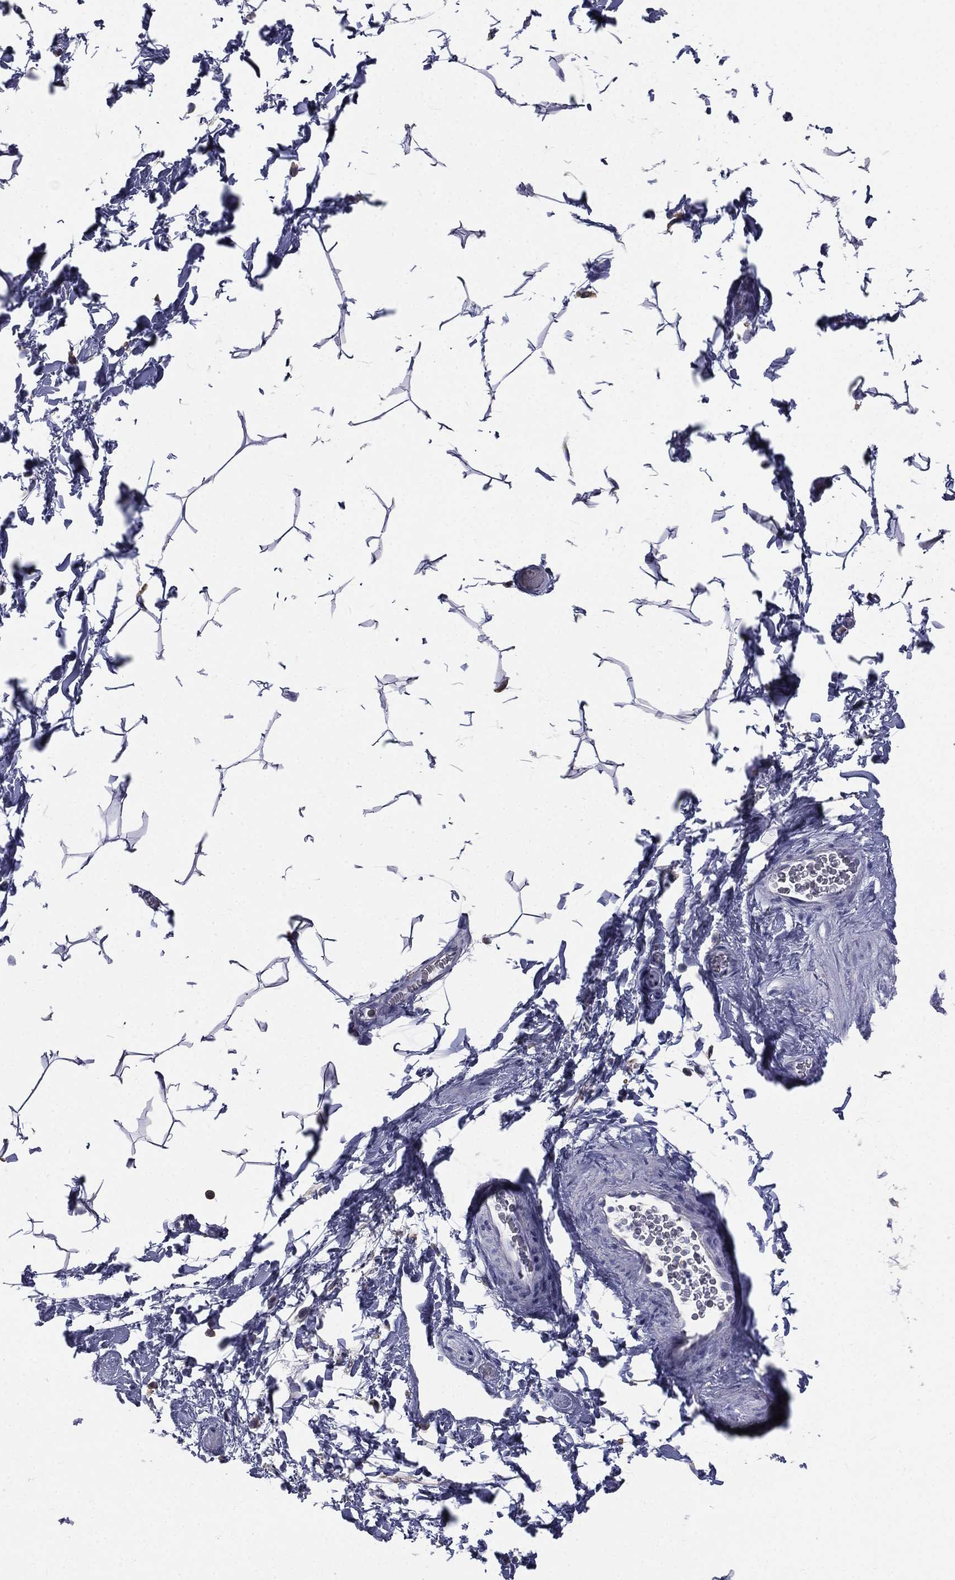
{"staining": {"intensity": "negative", "quantity": "none", "location": "none"}, "tissue": "adipose tissue", "cell_type": "Adipocytes", "image_type": "normal", "snomed": [{"axis": "morphology", "description": "Normal tissue, NOS"}, {"axis": "topography", "description": "Soft tissue"}, {"axis": "topography", "description": "Vascular tissue"}], "caption": "A high-resolution histopathology image shows immunohistochemistry (IHC) staining of normal adipose tissue, which shows no significant expression in adipocytes. The staining was performed using DAB (3,3'-diaminobenzidine) to visualize the protein expression in brown, while the nuclei were stained in blue with hematoxylin (Magnification: 20x).", "gene": "MUC13", "patient": {"sex": "male", "age": 41}}